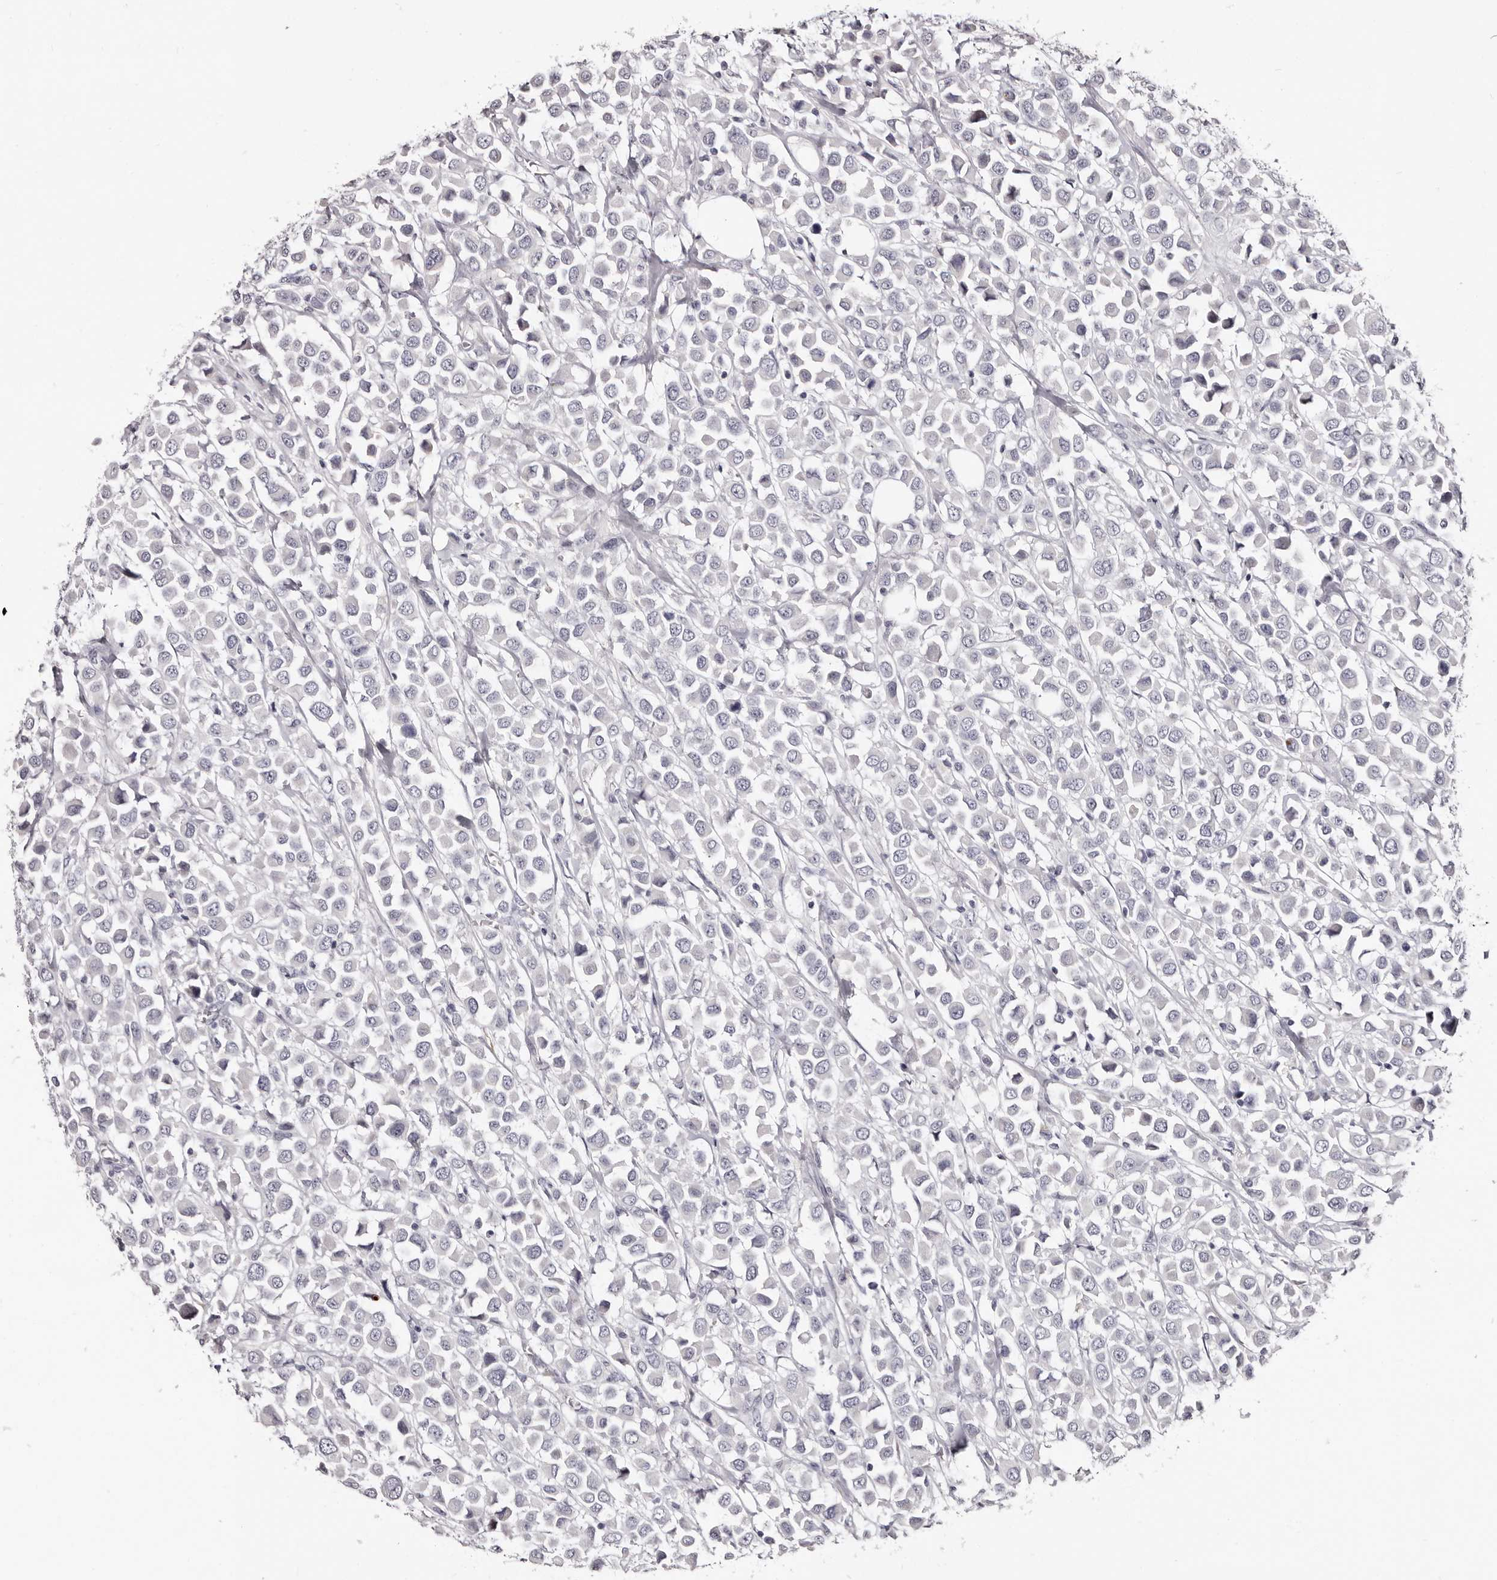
{"staining": {"intensity": "negative", "quantity": "none", "location": "none"}, "tissue": "breast cancer", "cell_type": "Tumor cells", "image_type": "cancer", "snomed": [{"axis": "morphology", "description": "Duct carcinoma"}, {"axis": "topography", "description": "Breast"}], "caption": "This histopathology image is of breast cancer stained with IHC to label a protein in brown with the nuclei are counter-stained blue. There is no positivity in tumor cells.", "gene": "TBC1D22B", "patient": {"sex": "female", "age": 61}}